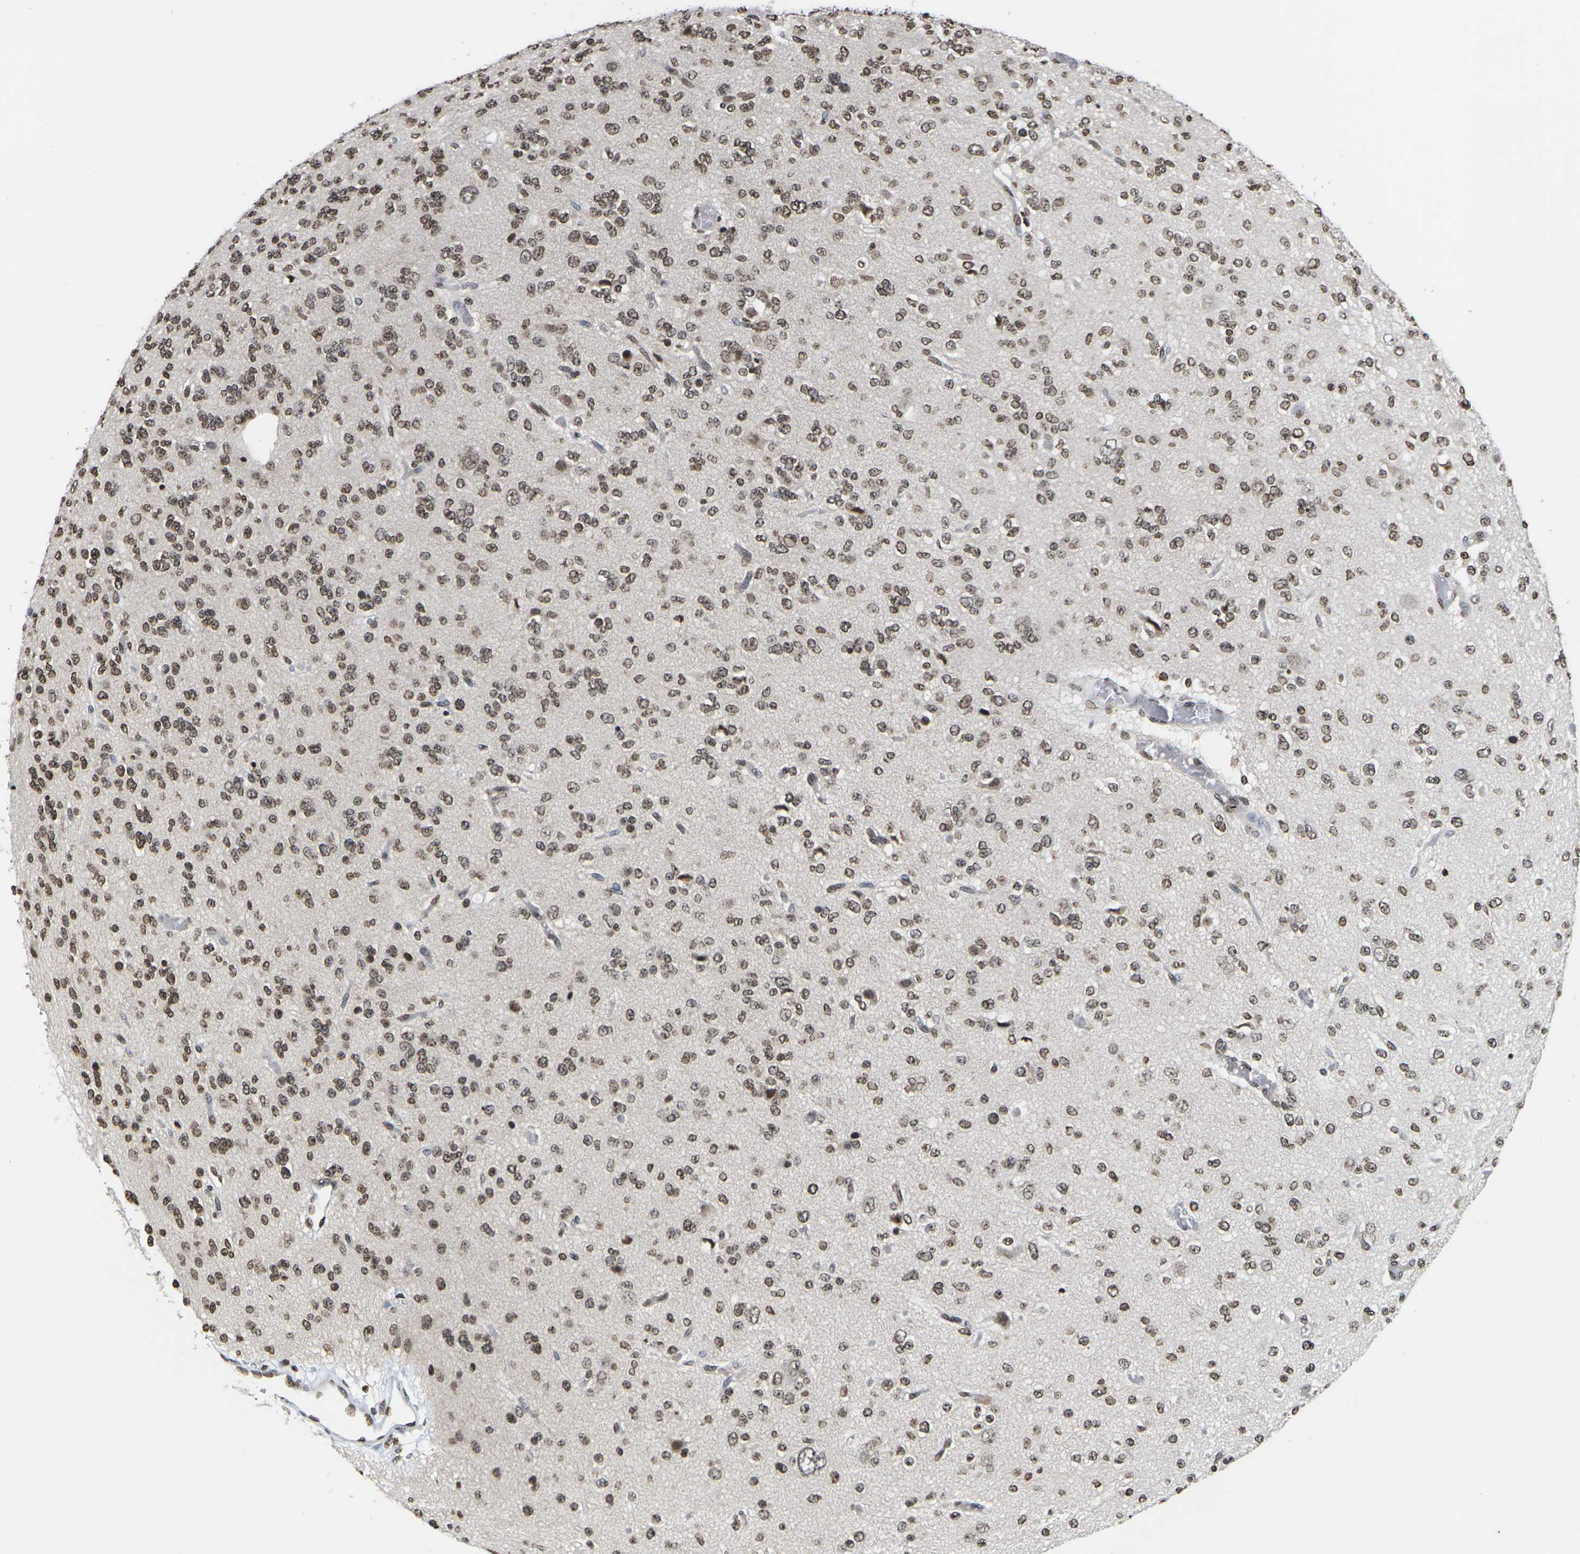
{"staining": {"intensity": "moderate", "quantity": ">75%", "location": "nuclear"}, "tissue": "glioma", "cell_type": "Tumor cells", "image_type": "cancer", "snomed": [{"axis": "morphology", "description": "Glioma, malignant, Low grade"}, {"axis": "topography", "description": "Brain"}], "caption": "Malignant glioma (low-grade) stained with a brown dye displays moderate nuclear positive expression in approximately >75% of tumor cells.", "gene": "ETV5", "patient": {"sex": "male", "age": 38}}